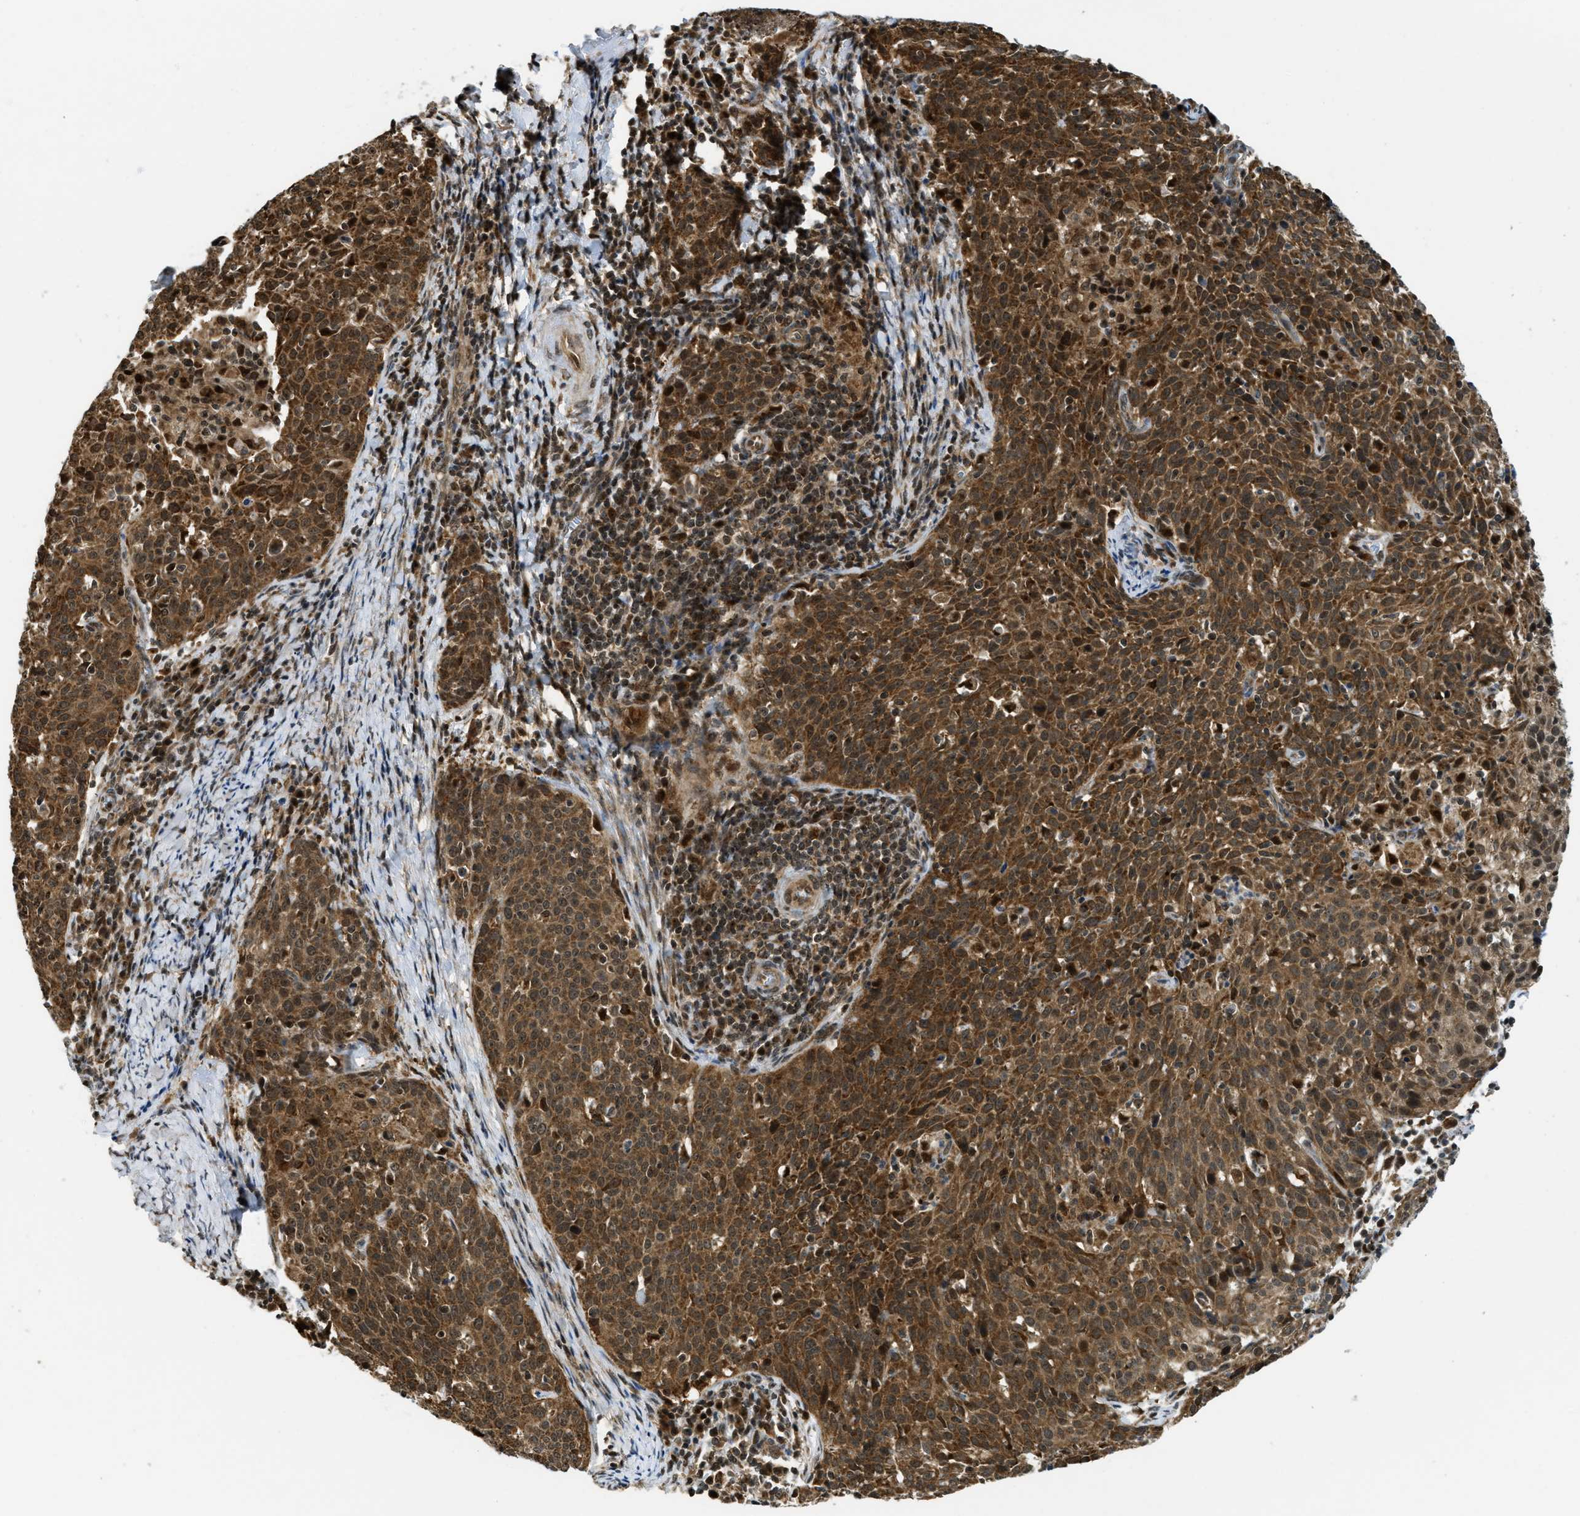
{"staining": {"intensity": "strong", "quantity": ">75%", "location": "cytoplasmic/membranous"}, "tissue": "cervical cancer", "cell_type": "Tumor cells", "image_type": "cancer", "snomed": [{"axis": "morphology", "description": "Squamous cell carcinoma, NOS"}, {"axis": "topography", "description": "Cervix"}], "caption": "High-magnification brightfield microscopy of squamous cell carcinoma (cervical) stained with DAB (3,3'-diaminobenzidine) (brown) and counterstained with hematoxylin (blue). tumor cells exhibit strong cytoplasmic/membranous expression is seen in approximately>75% of cells.", "gene": "TACC1", "patient": {"sex": "female", "age": 38}}